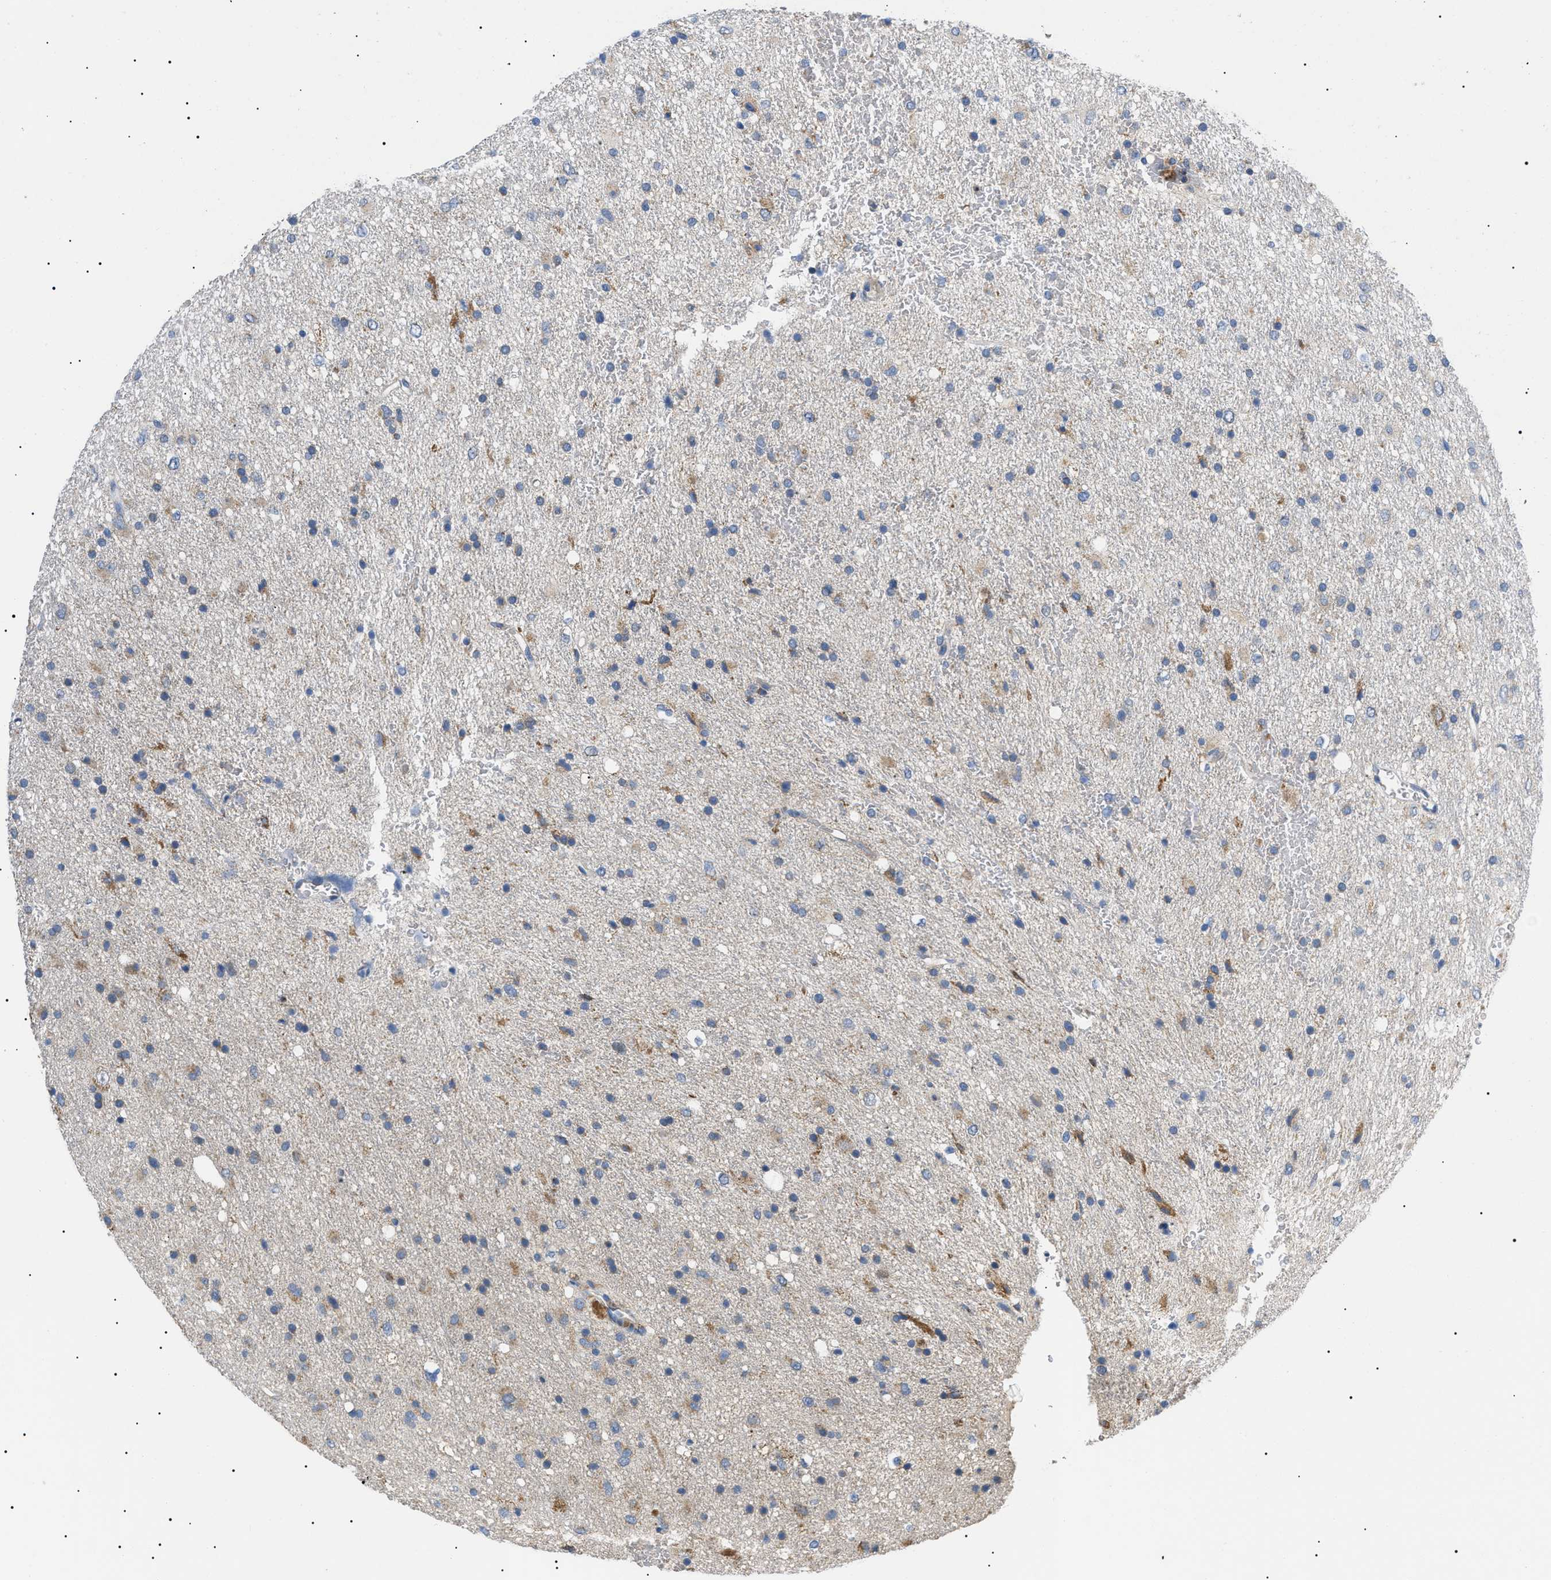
{"staining": {"intensity": "weak", "quantity": "<25%", "location": "cytoplasmic/membranous"}, "tissue": "glioma", "cell_type": "Tumor cells", "image_type": "cancer", "snomed": [{"axis": "morphology", "description": "Glioma, malignant, Low grade"}, {"axis": "topography", "description": "Brain"}], "caption": "IHC image of neoplastic tissue: human glioma stained with DAB (3,3'-diaminobenzidine) displays no significant protein staining in tumor cells. Nuclei are stained in blue.", "gene": "TOMM6", "patient": {"sex": "male", "age": 77}}